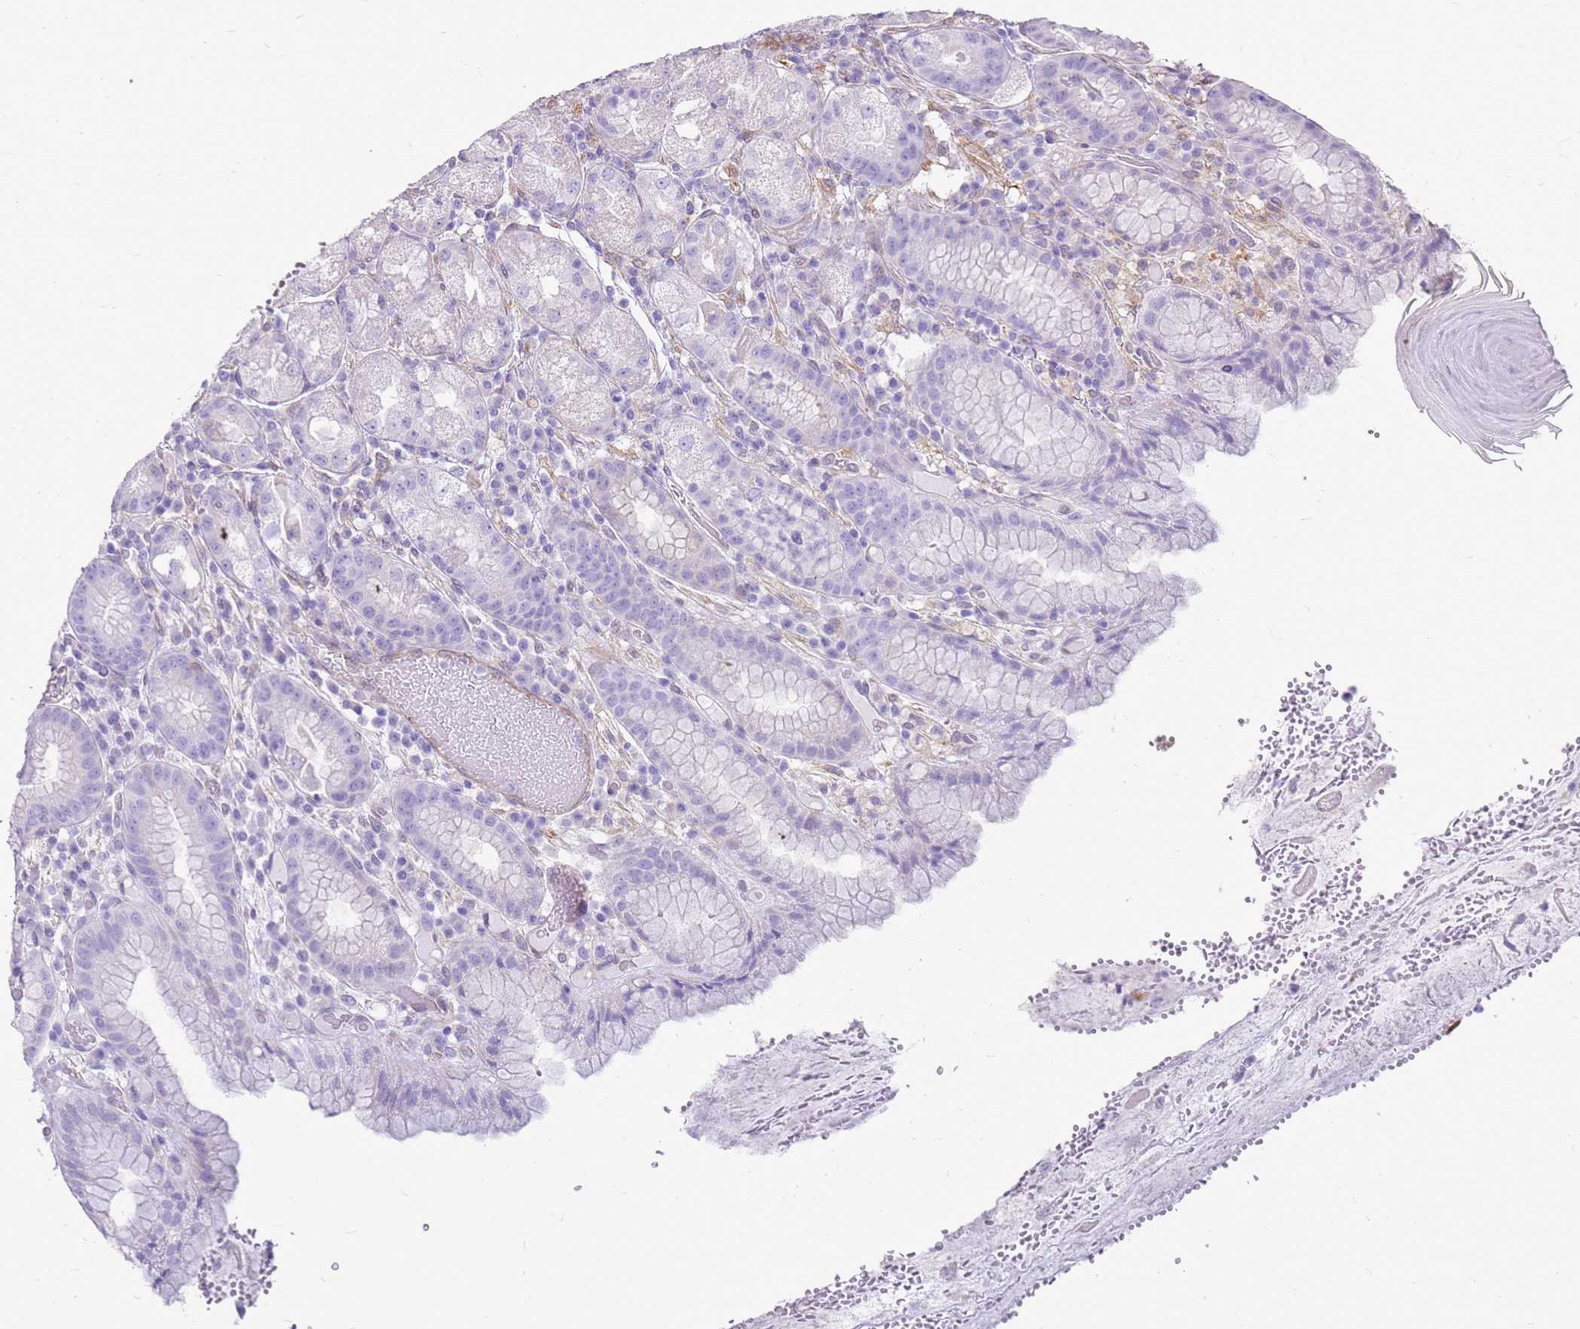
{"staining": {"intensity": "moderate", "quantity": "<25%", "location": "cytoplasmic/membranous"}, "tissue": "stomach", "cell_type": "Glandular cells", "image_type": "normal", "snomed": [{"axis": "morphology", "description": "Normal tissue, NOS"}, {"axis": "topography", "description": "Stomach, upper"}], "caption": "Protein staining by IHC shows moderate cytoplasmic/membranous positivity in about <25% of glandular cells in normal stomach. The staining was performed using DAB (3,3'-diaminobenzidine) to visualize the protein expression in brown, while the nuclei were stained in blue with hematoxylin (Magnification: 20x).", "gene": "HSPB1", "patient": {"sex": "male", "age": 52}}